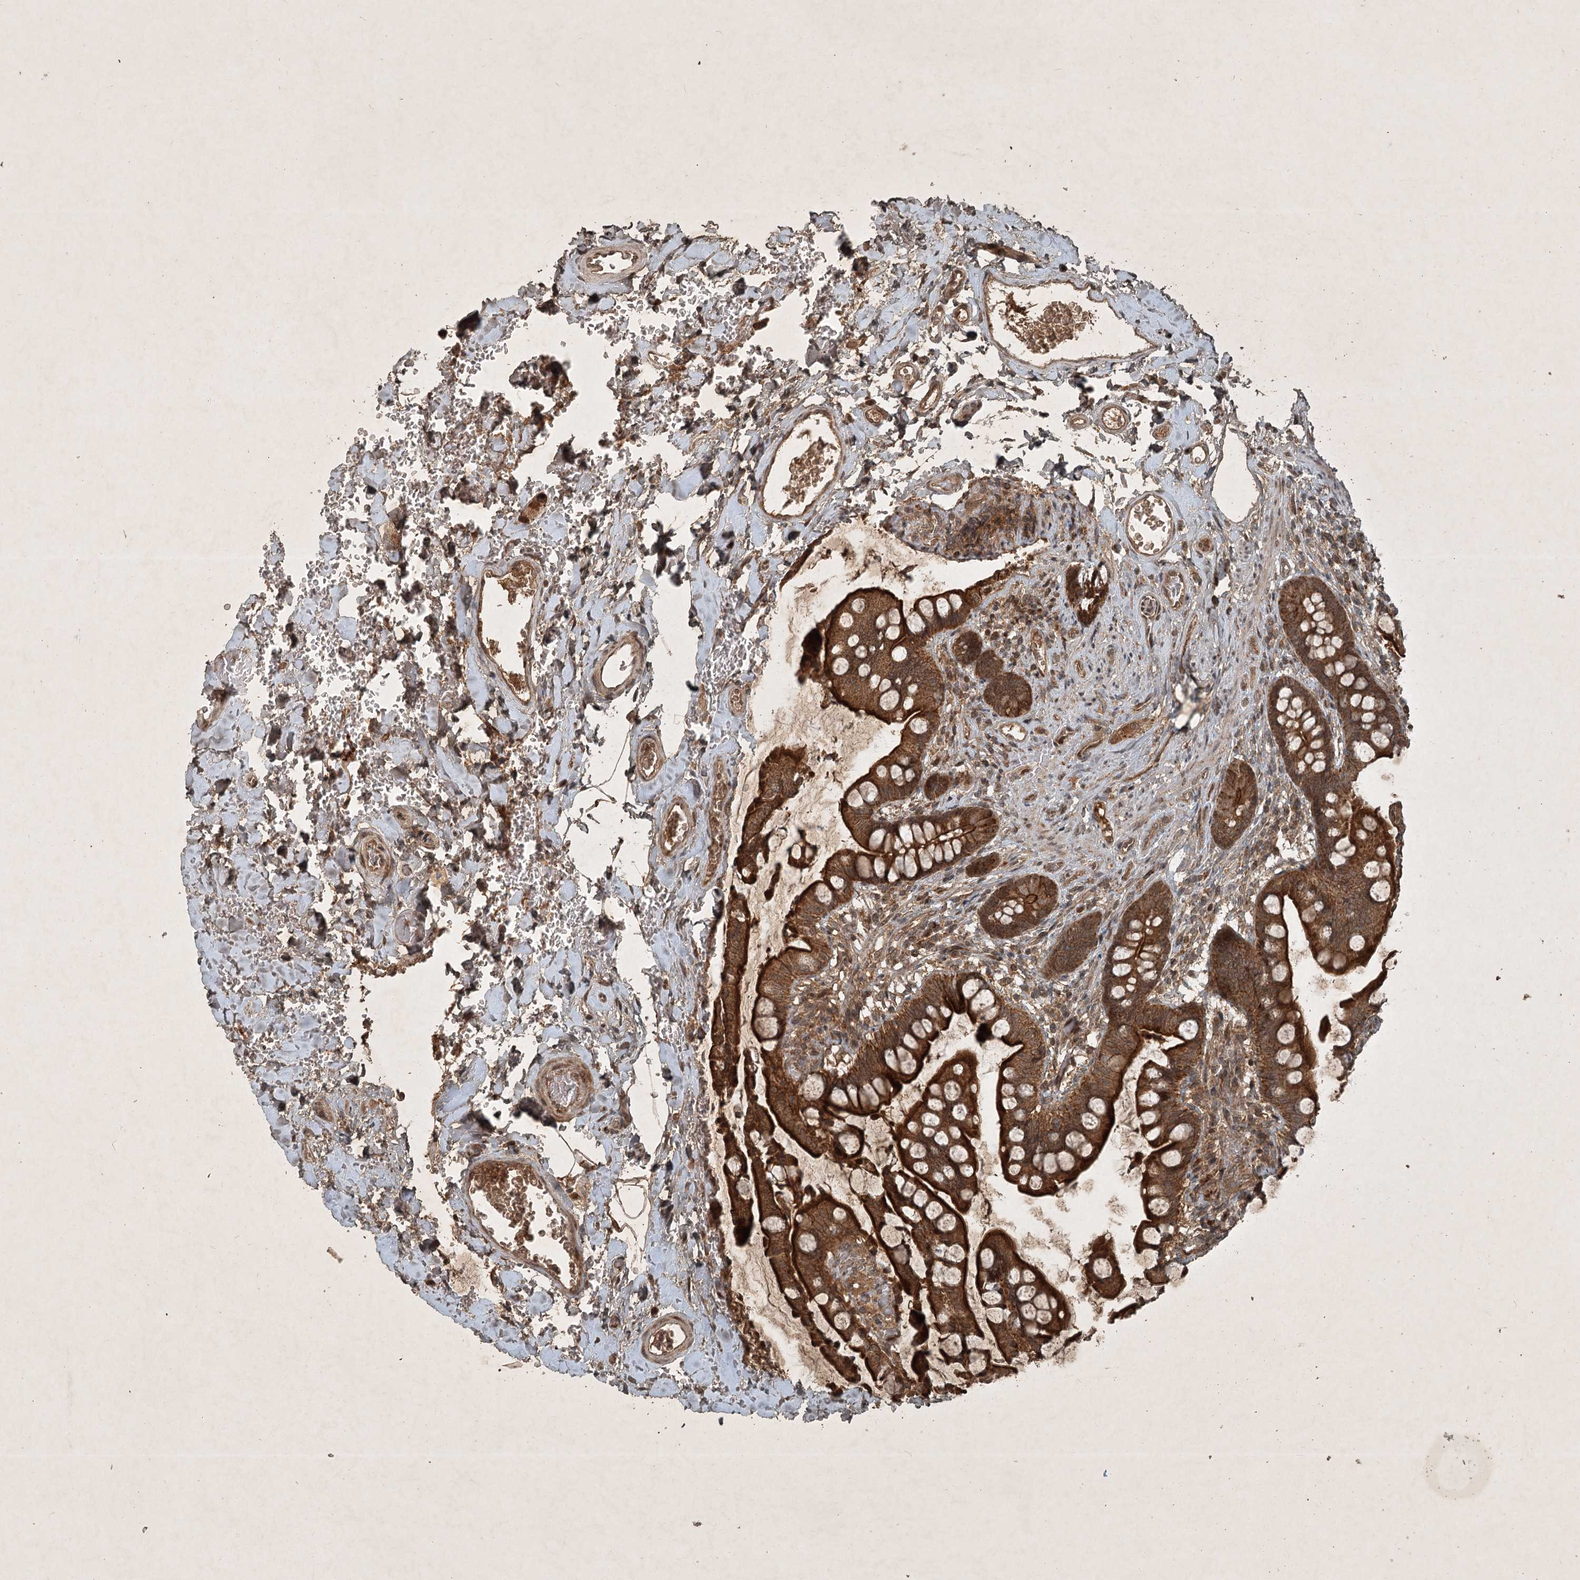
{"staining": {"intensity": "strong", "quantity": ">75%", "location": "cytoplasmic/membranous"}, "tissue": "small intestine", "cell_type": "Glandular cells", "image_type": "normal", "snomed": [{"axis": "morphology", "description": "Normal tissue, NOS"}, {"axis": "topography", "description": "Small intestine"}], "caption": "This histopathology image displays immunohistochemistry staining of benign human small intestine, with high strong cytoplasmic/membranous positivity in about >75% of glandular cells.", "gene": "UNC93A", "patient": {"sex": "male", "age": 52}}